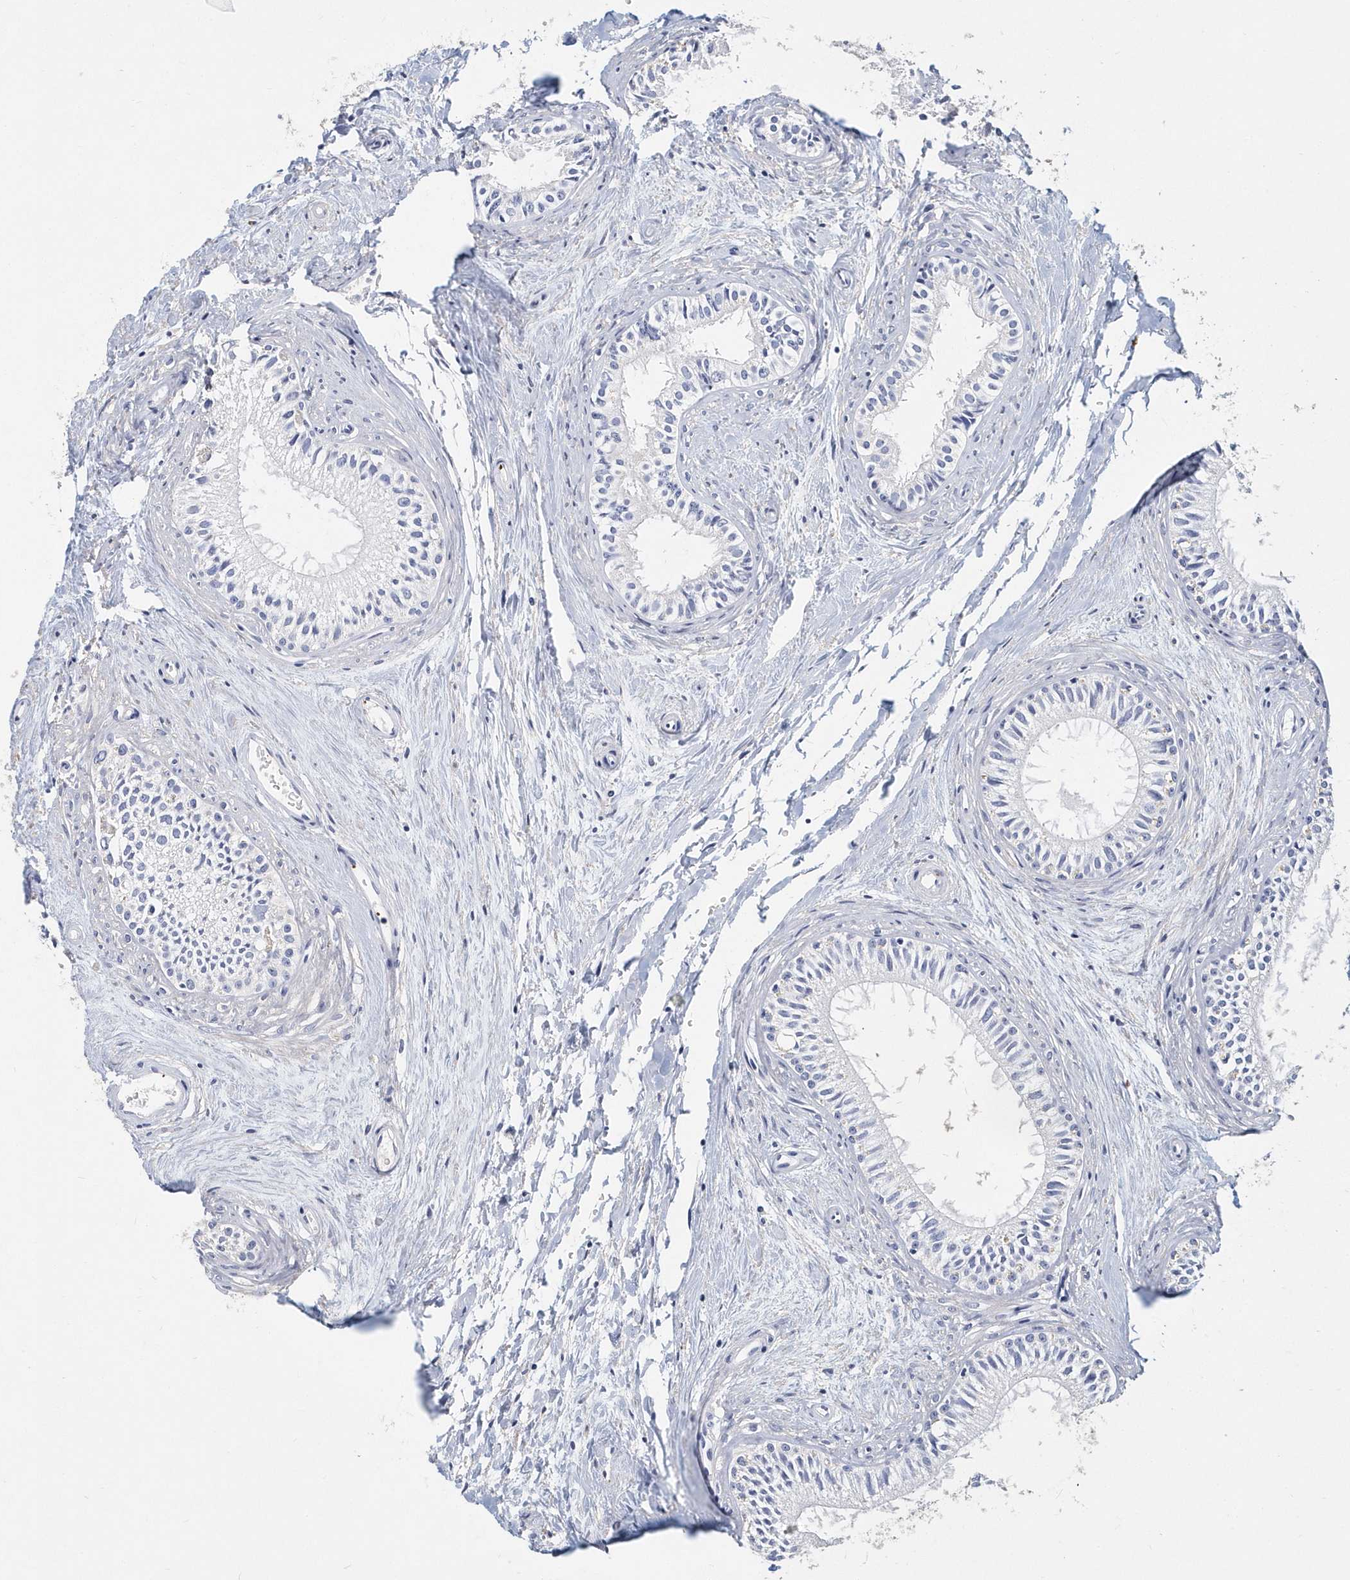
{"staining": {"intensity": "negative", "quantity": "none", "location": "none"}, "tissue": "epididymis", "cell_type": "Glandular cells", "image_type": "normal", "snomed": [{"axis": "morphology", "description": "Normal tissue, NOS"}, {"axis": "topography", "description": "Epididymis"}], "caption": "Immunohistochemistry (IHC) histopathology image of normal epididymis: human epididymis stained with DAB reveals no significant protein positivity in glandular cells. (Stains: DAB IHC with hematoxylin counter stain, Microscopy: brightfield microscopy at high magnification).", "gene": "ITGA2B", "patient": {"sex": "male", "age": 71}}